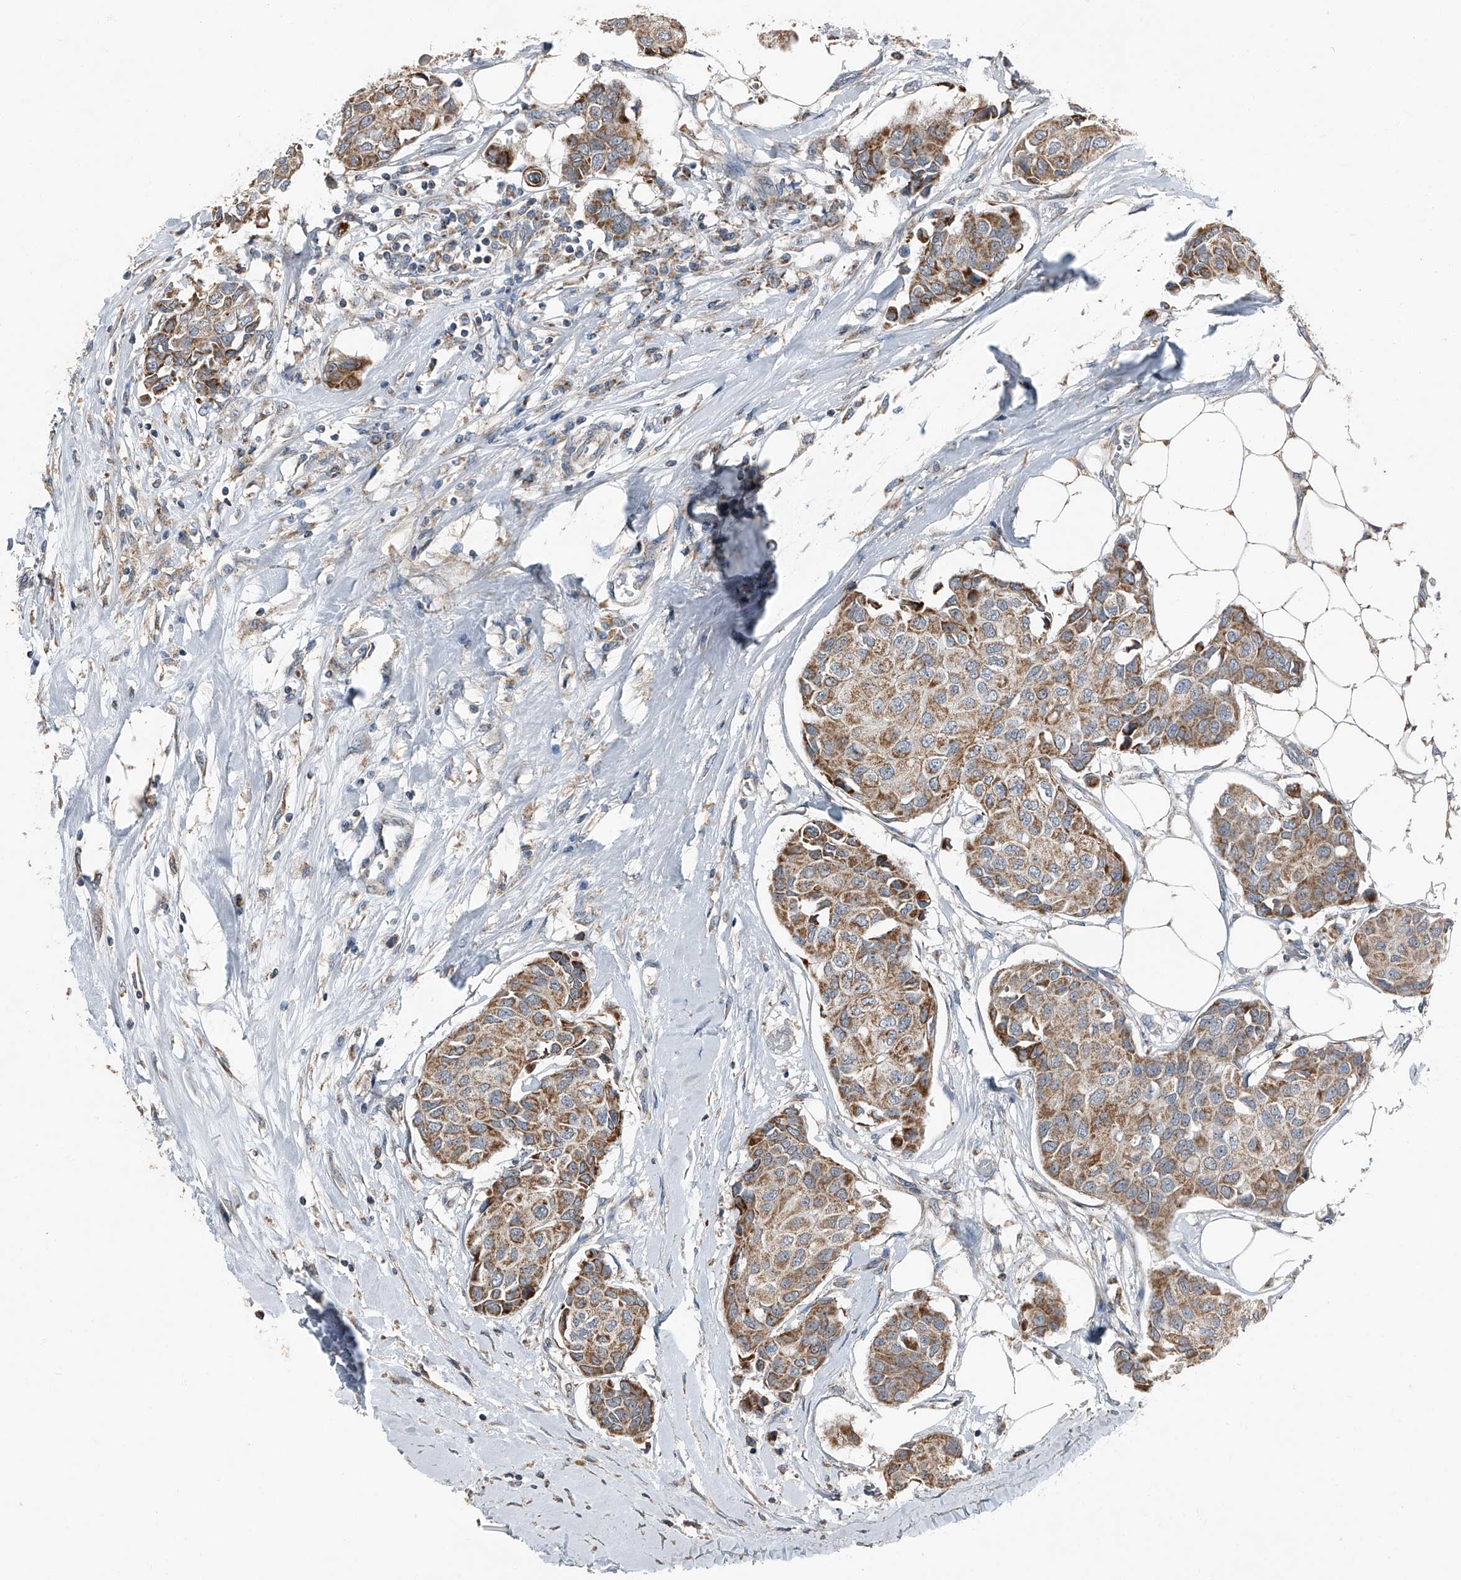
{"staining": {"intensity": "moderate", "quantity": ">75%", "location": "cytoplasmic/membranous"}, "tissue": "breast cancer", "cell_type": "Tumor cells", "image_type": "cancer", "snomed": [{"axis": "morphology", "description": "Duct carcinoma"}, {"axis": "topography", "description": "Breast"}], "caption": "IHC of infiltrating ductal carcinoma (breast) demonstrates medium levels of moderate cytoplasmic/membranous positivity in approximately >75% of tumor cells.", "gene": "CHRNA7", "patient": {"sex": "female", "age": 80}}